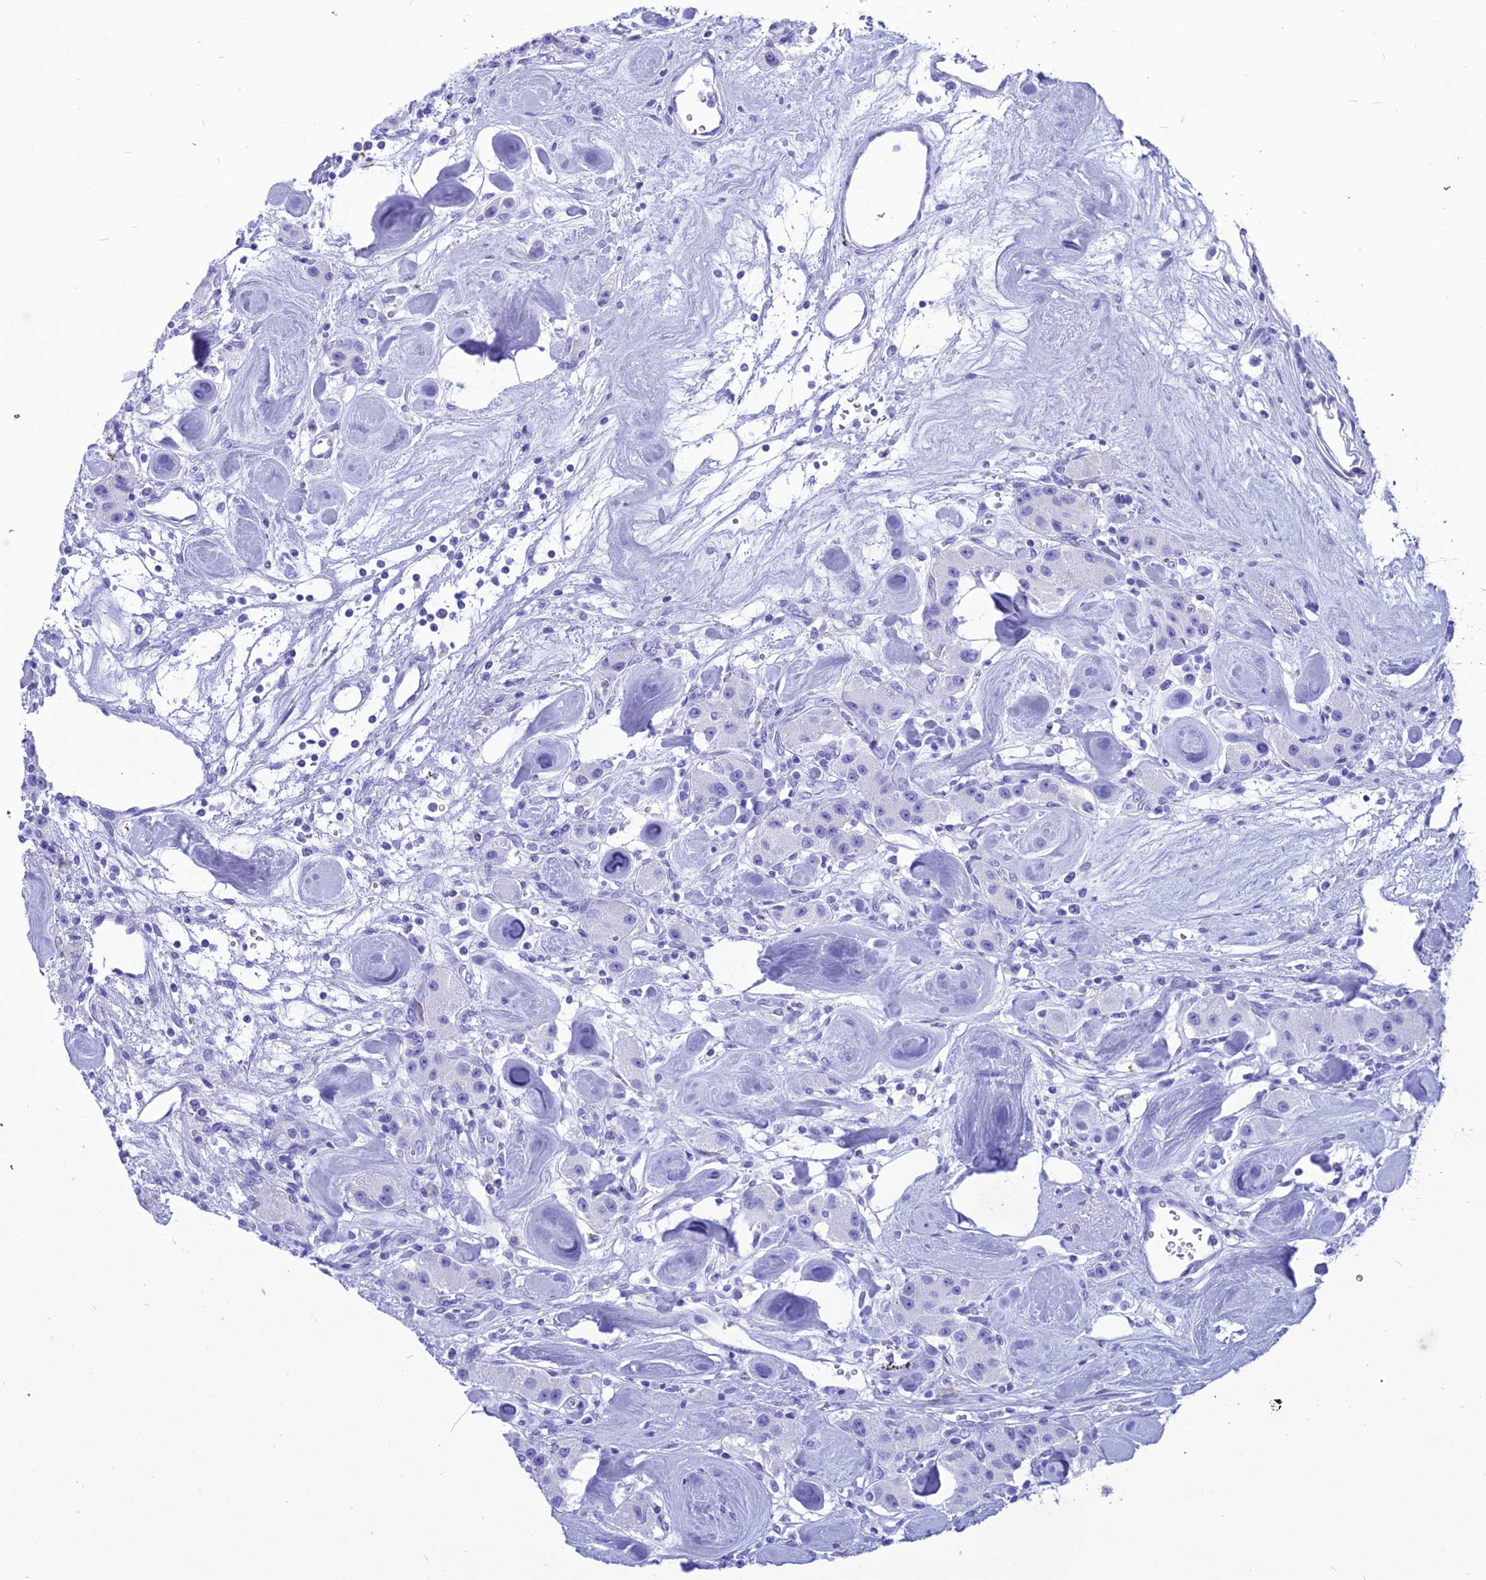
{"staining": {"intensity": "negative", "quantity": "none", "location": "none"}, "tissue": "carcinoid", "cell_type": "Tumor cells", "image_type": "cancer", "snomed": [{"axis": "morphology", "description": "Carcinoid, malignant, NOS"}, {"axis": "topography", "description": "Pancreas"}], "caption": "There is no significant staining in tumor cells of carcinoid. (Brightfield microscopy of DAB (3,3'-diaminobenzidine) immunohistochemistry (IHC) at high magnification).", "gene": "PNMA5", "patient": {"sex": "male", "age": 41}}